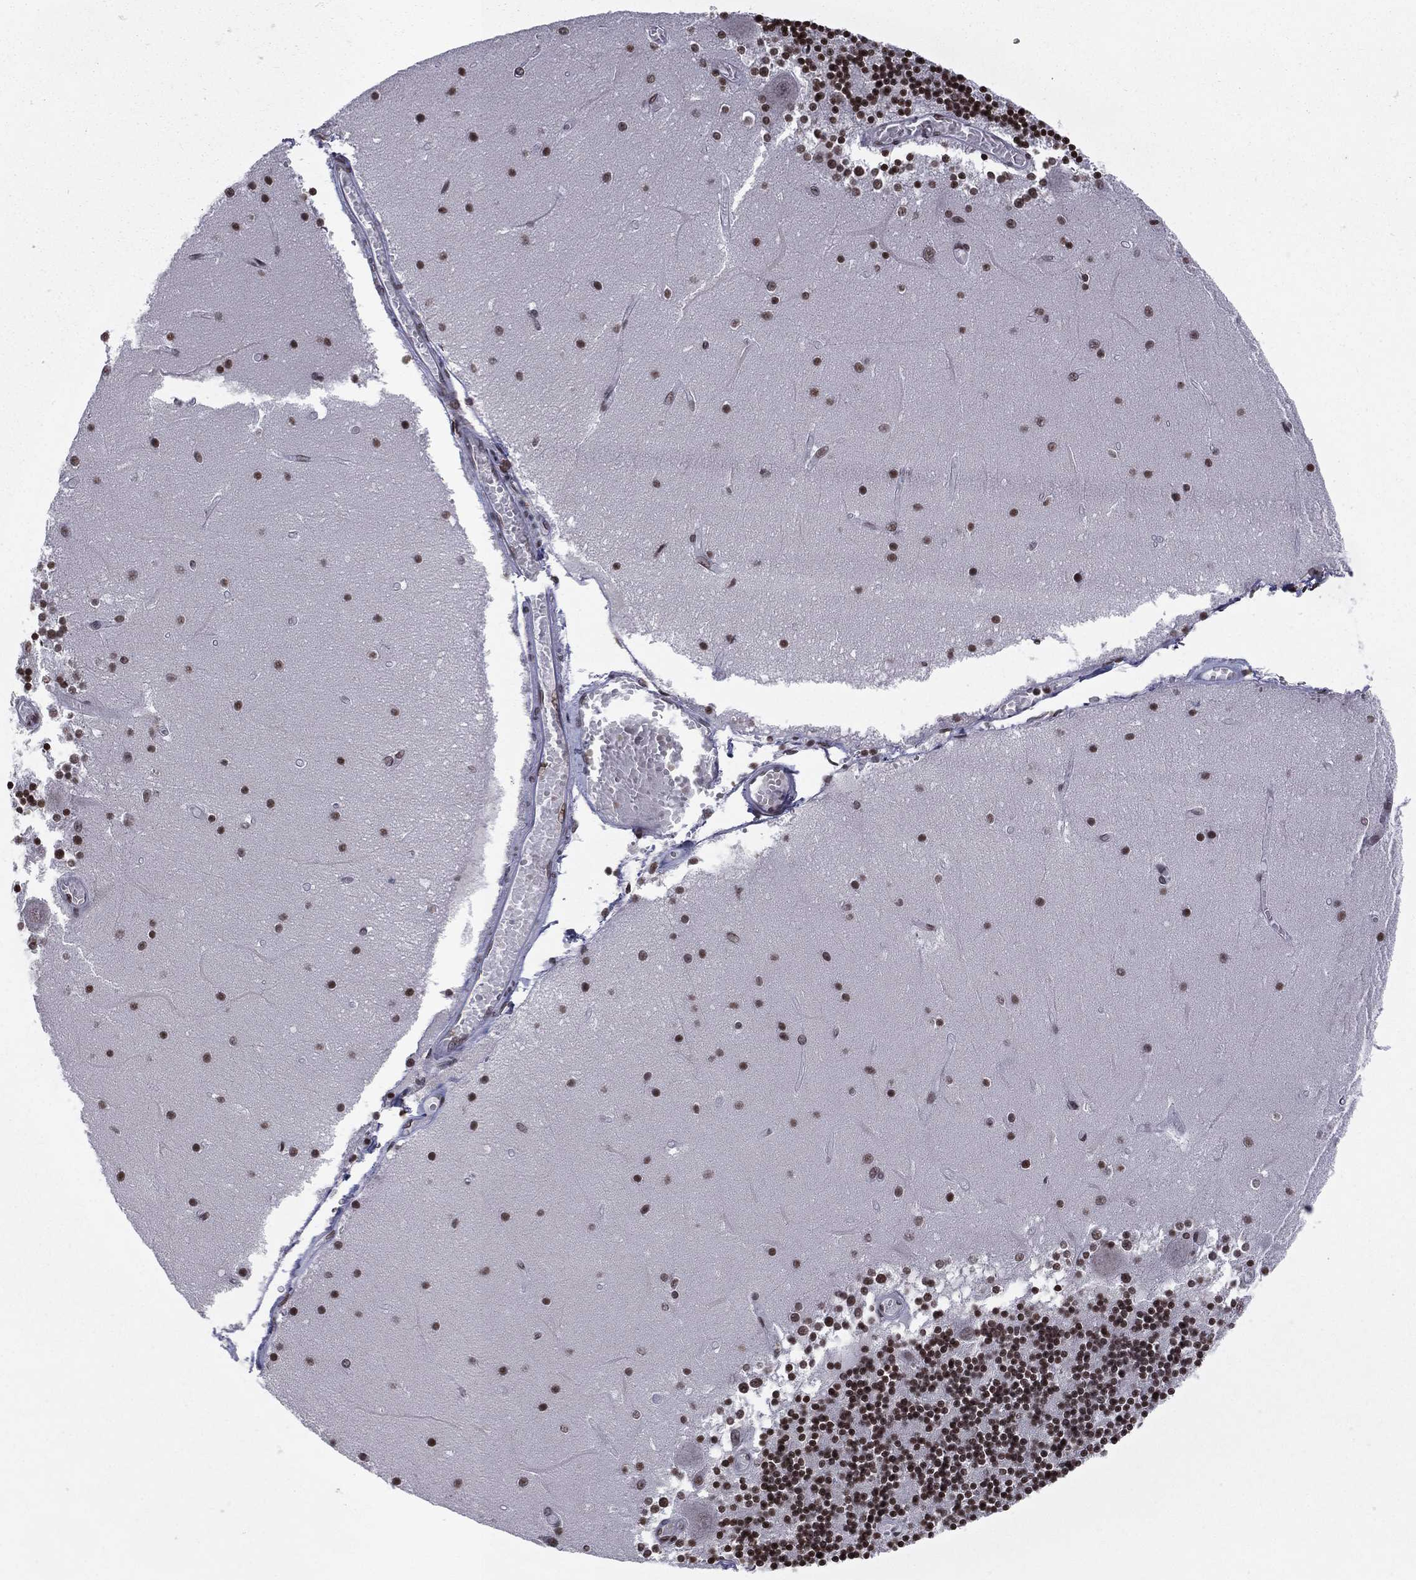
{"staining": {"intensity": "strong", "quantity": ">75%", "location": "nuclear"}, "tissue": "cerebellum", "cell_type": "Cells in granular layer", "image_type": "normal", "snomed": [{"axis": "morphology", "description": "Normal tissue, NOS"}, {"axis": "topography", "description": "Cerebellum"}], "caption": "Immunohistochemistry (DAB) staining of benign cerebellum shows strong nuclear protein positivity in about >75% of cells in granular layer.", "gene": "RFX7", "patient": {"sex": "female", "age": 28}}